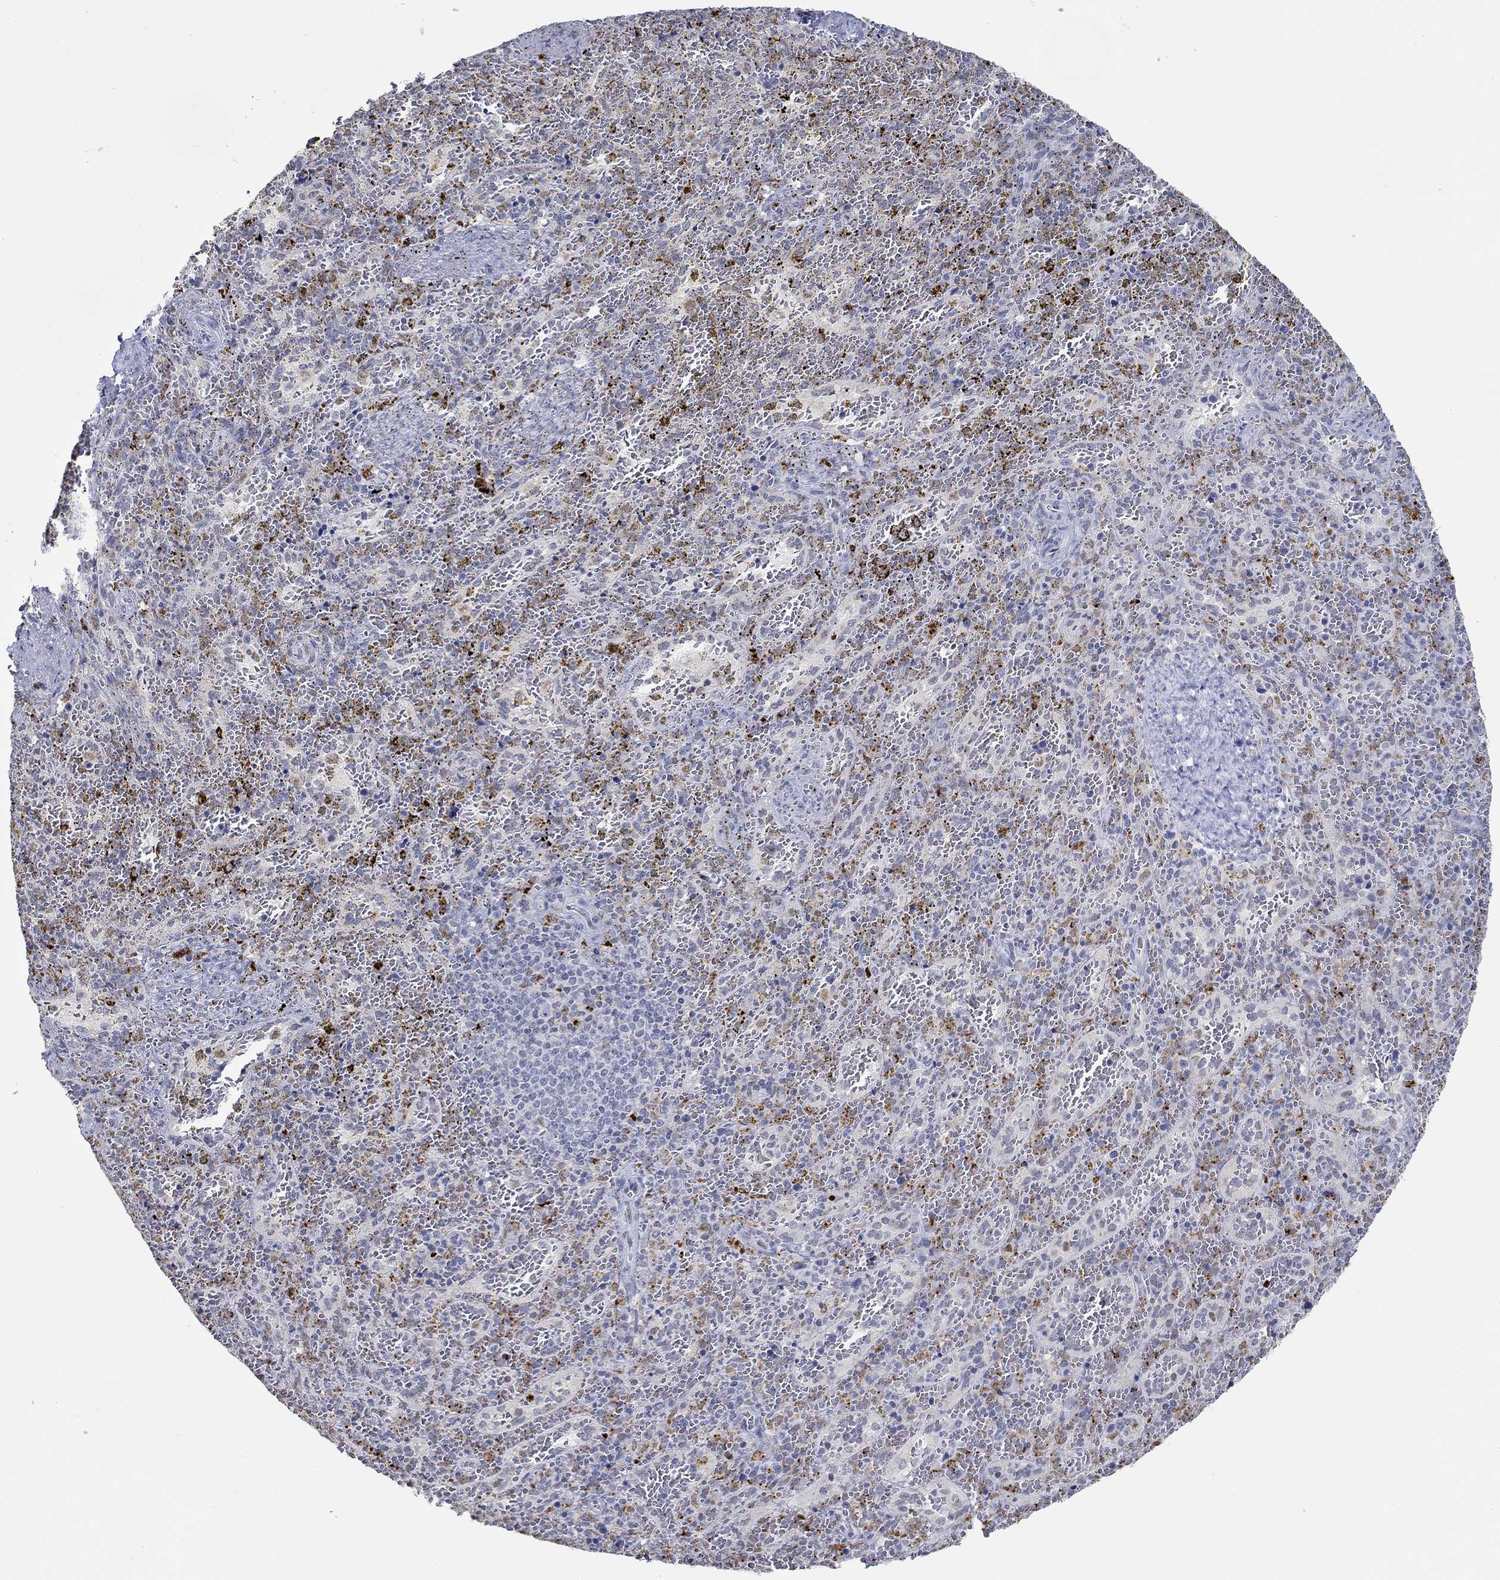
{"staining": {"intensity": "negative", "quantity": "none", "location": "none"}, "tissue": "spleen", "cell_type": "Cells in red pulp", "image_type": "normal", "snomed": [{"axis": "morphology", "description": "Normal tissue, NOS"}, {"axis": "topography", "description": "Spleen"}], "caption": "Immunohistochemistry image of normal human spleen stained for a protein (brown), which shows no expression in cells in red pulp.", "gene": "GATA2", "patient": {"sex": "female", "age": 50}}